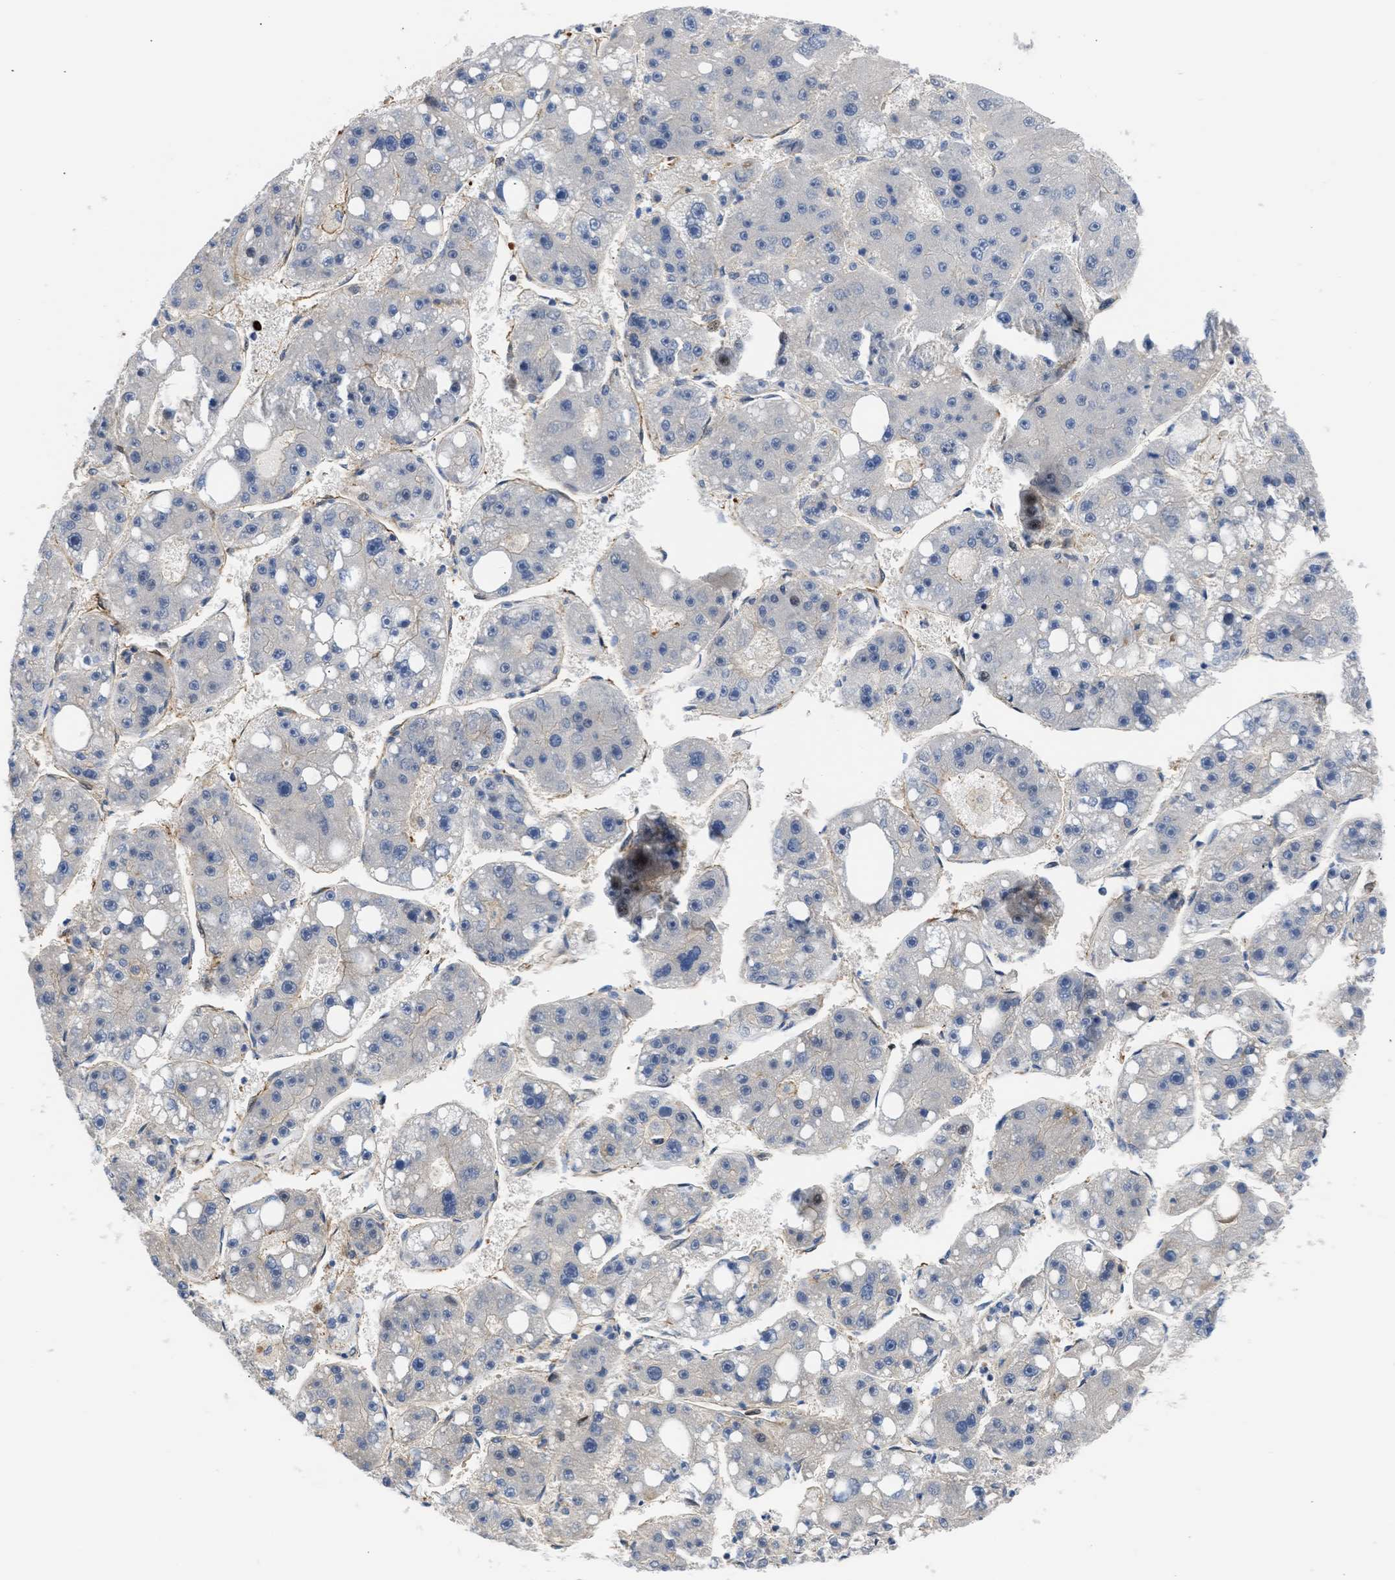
{"staining": {"intensity": "negative", "quantity": "none", "location": "none"}, "tissue": "liver cancer", "cell_type": "Tumor cells", "image_type": "cancer", "snomed": [{"axis": "morphology", "description": "Carcinoma, Hepatocellular, NOS"}, {"axis": "topography", "description": "Liver"}], "caption": "A high-resolution micrograph shows IHC staining of liver cancer, which displays no significant expression in tumor cells.", "gene": "MAS1L", "patient": {"sex": "female", "age": 61}}